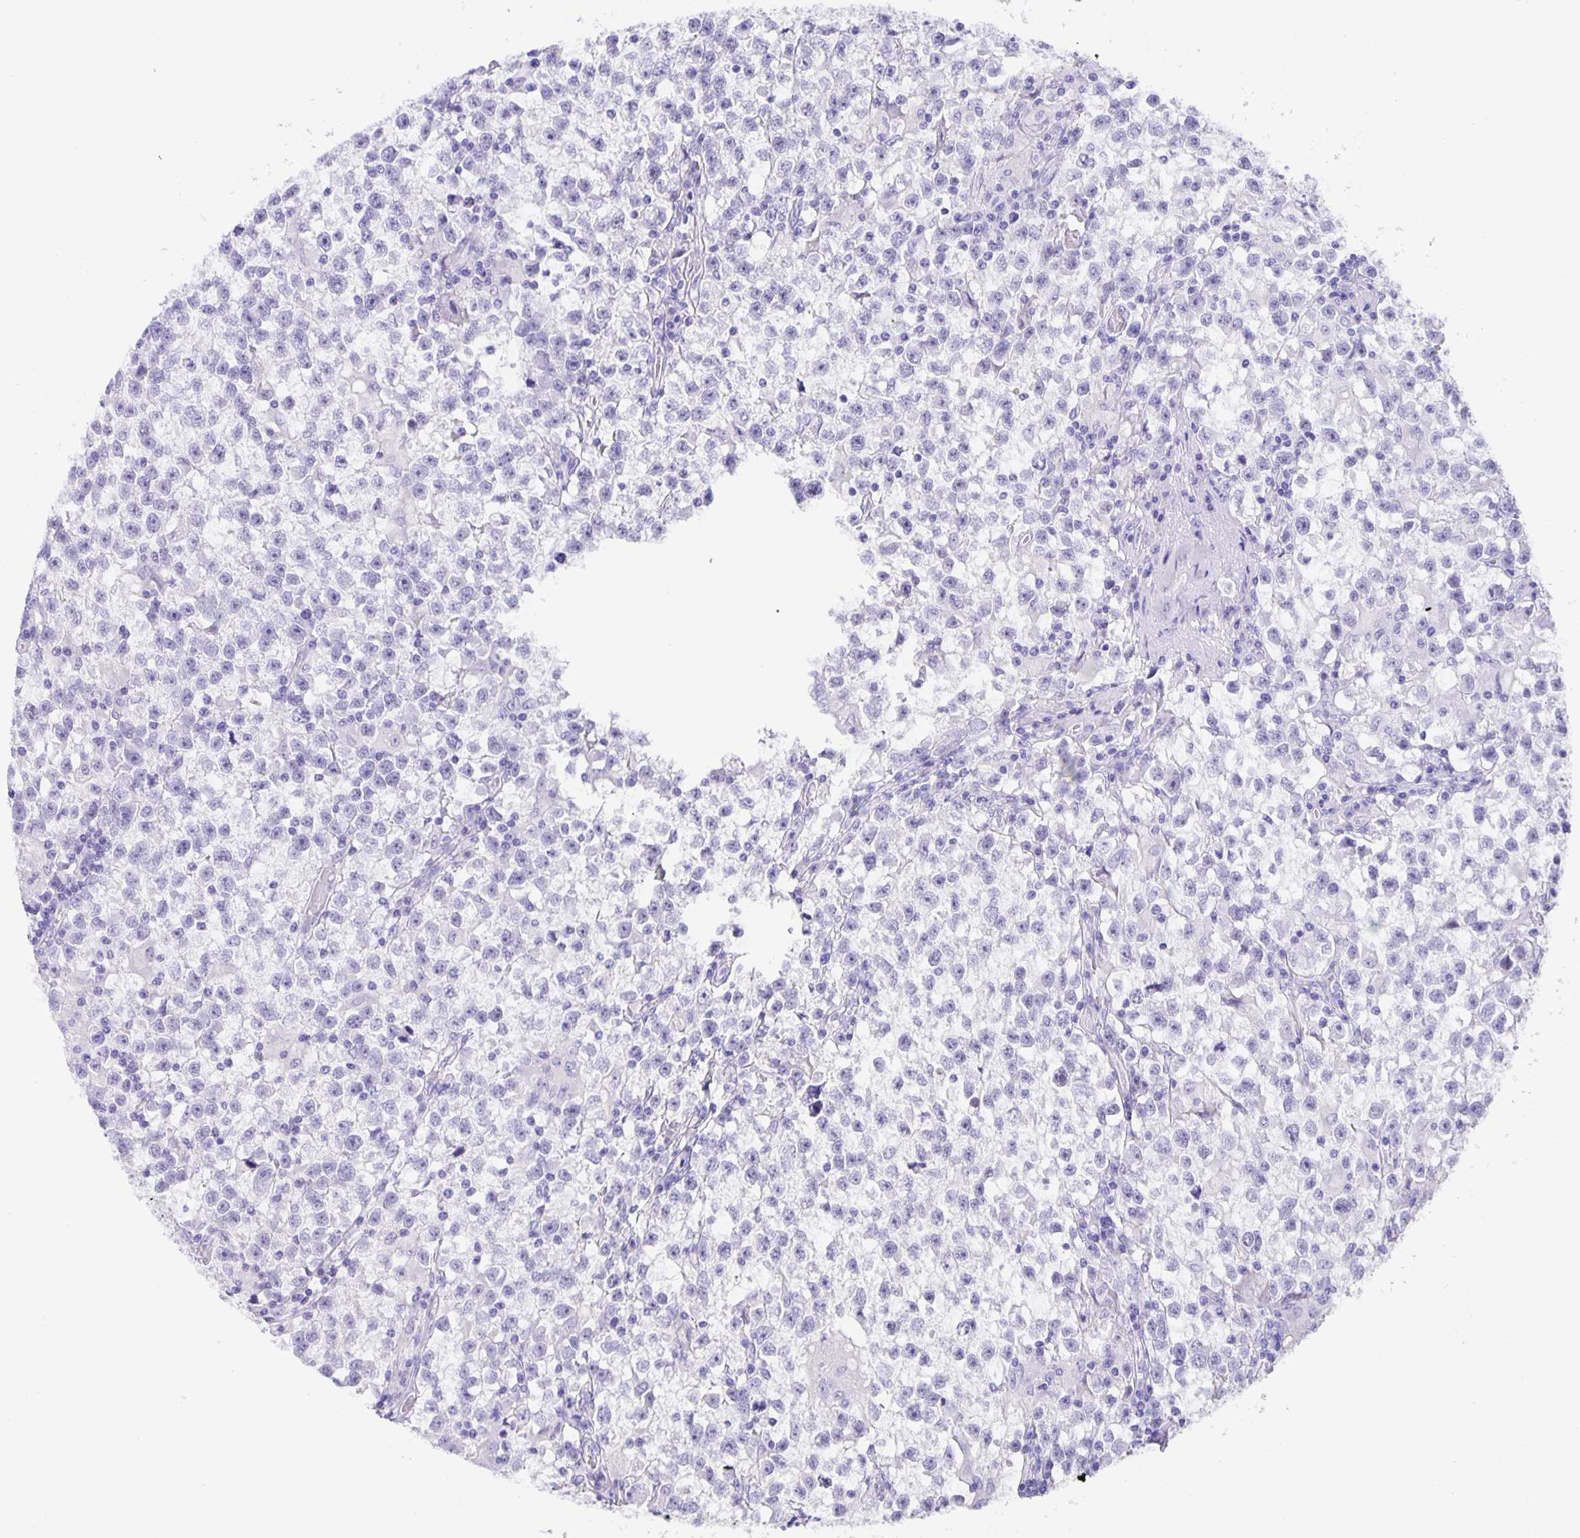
{"staining": {"intensity": "negative", "quantity": "none", "location": "none"}, "tissue": "testis cancer", "cell_type": "Tumor cells", "image_type": "cancer", "snomed": [{"axis": "morphology", "description": "Seminoma, NOS"}, {"axis": "topography", "description": "Testis"}], "caption": "DAB immunohistochemical staining of seminoma (testis) reveals no significant expression in tumor cells.", "gene": "GUCA2A", "patient": {"sex": "male", "age": 31}}